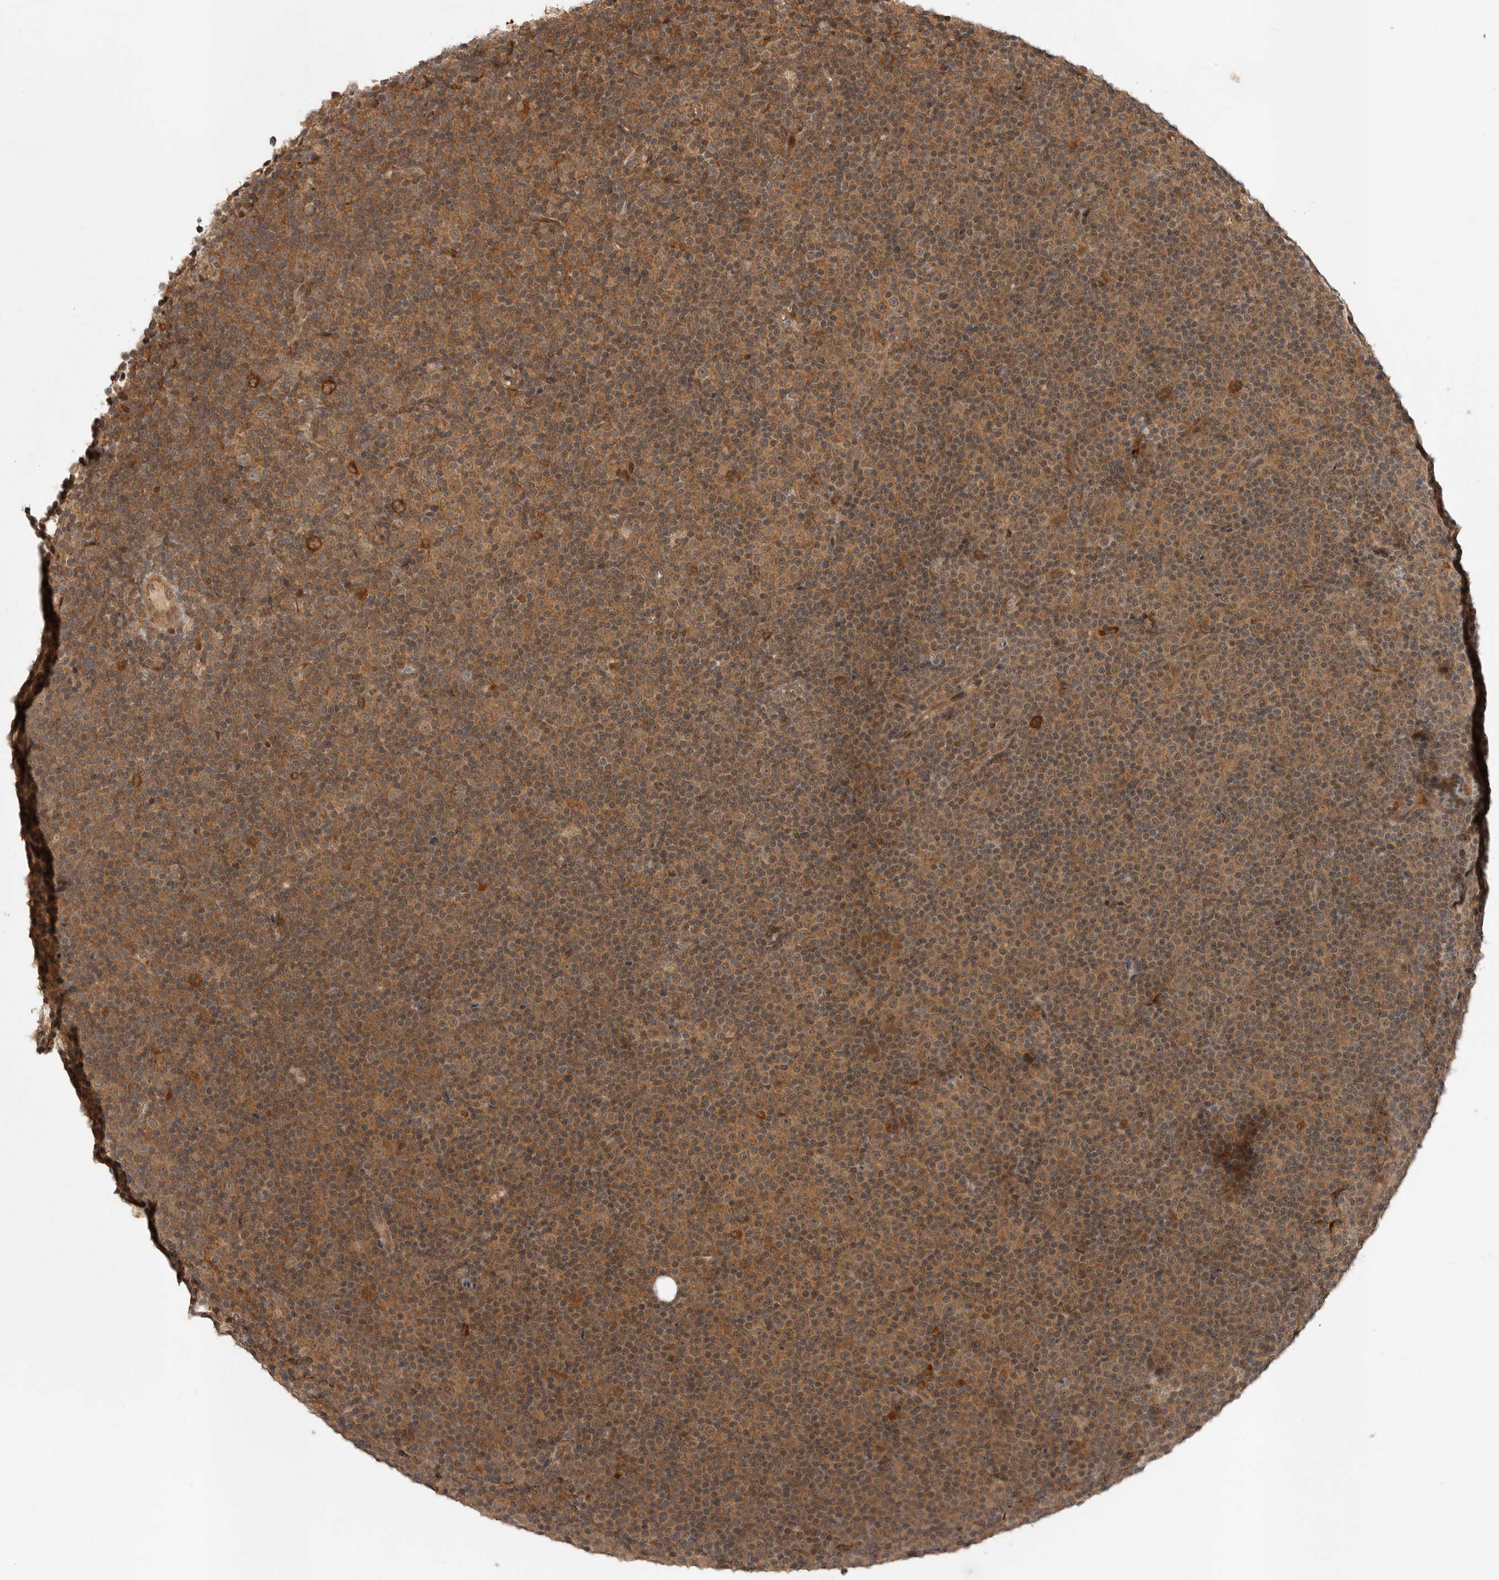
{"staining": {"intensity": "moderate", "quantity": ">75%", "location": "cytoplasmic/membranous"}, "tissue": "lymphoma", "cell_type": "Tumor cells", "image_type": "cancer", "snomed": [{"axis": "morphology", "description": "Malignant lymphoma, non-Hodgkin's type, Low grade"}, {"axis": "topography", "description": "Lymph node"}], "caption": "Human lymphoma stained with a protein marker demonstrates moderate staining in tumor cells.", "gene": "OSBPL9", "patient": {"sex": "female", "age": 67}}